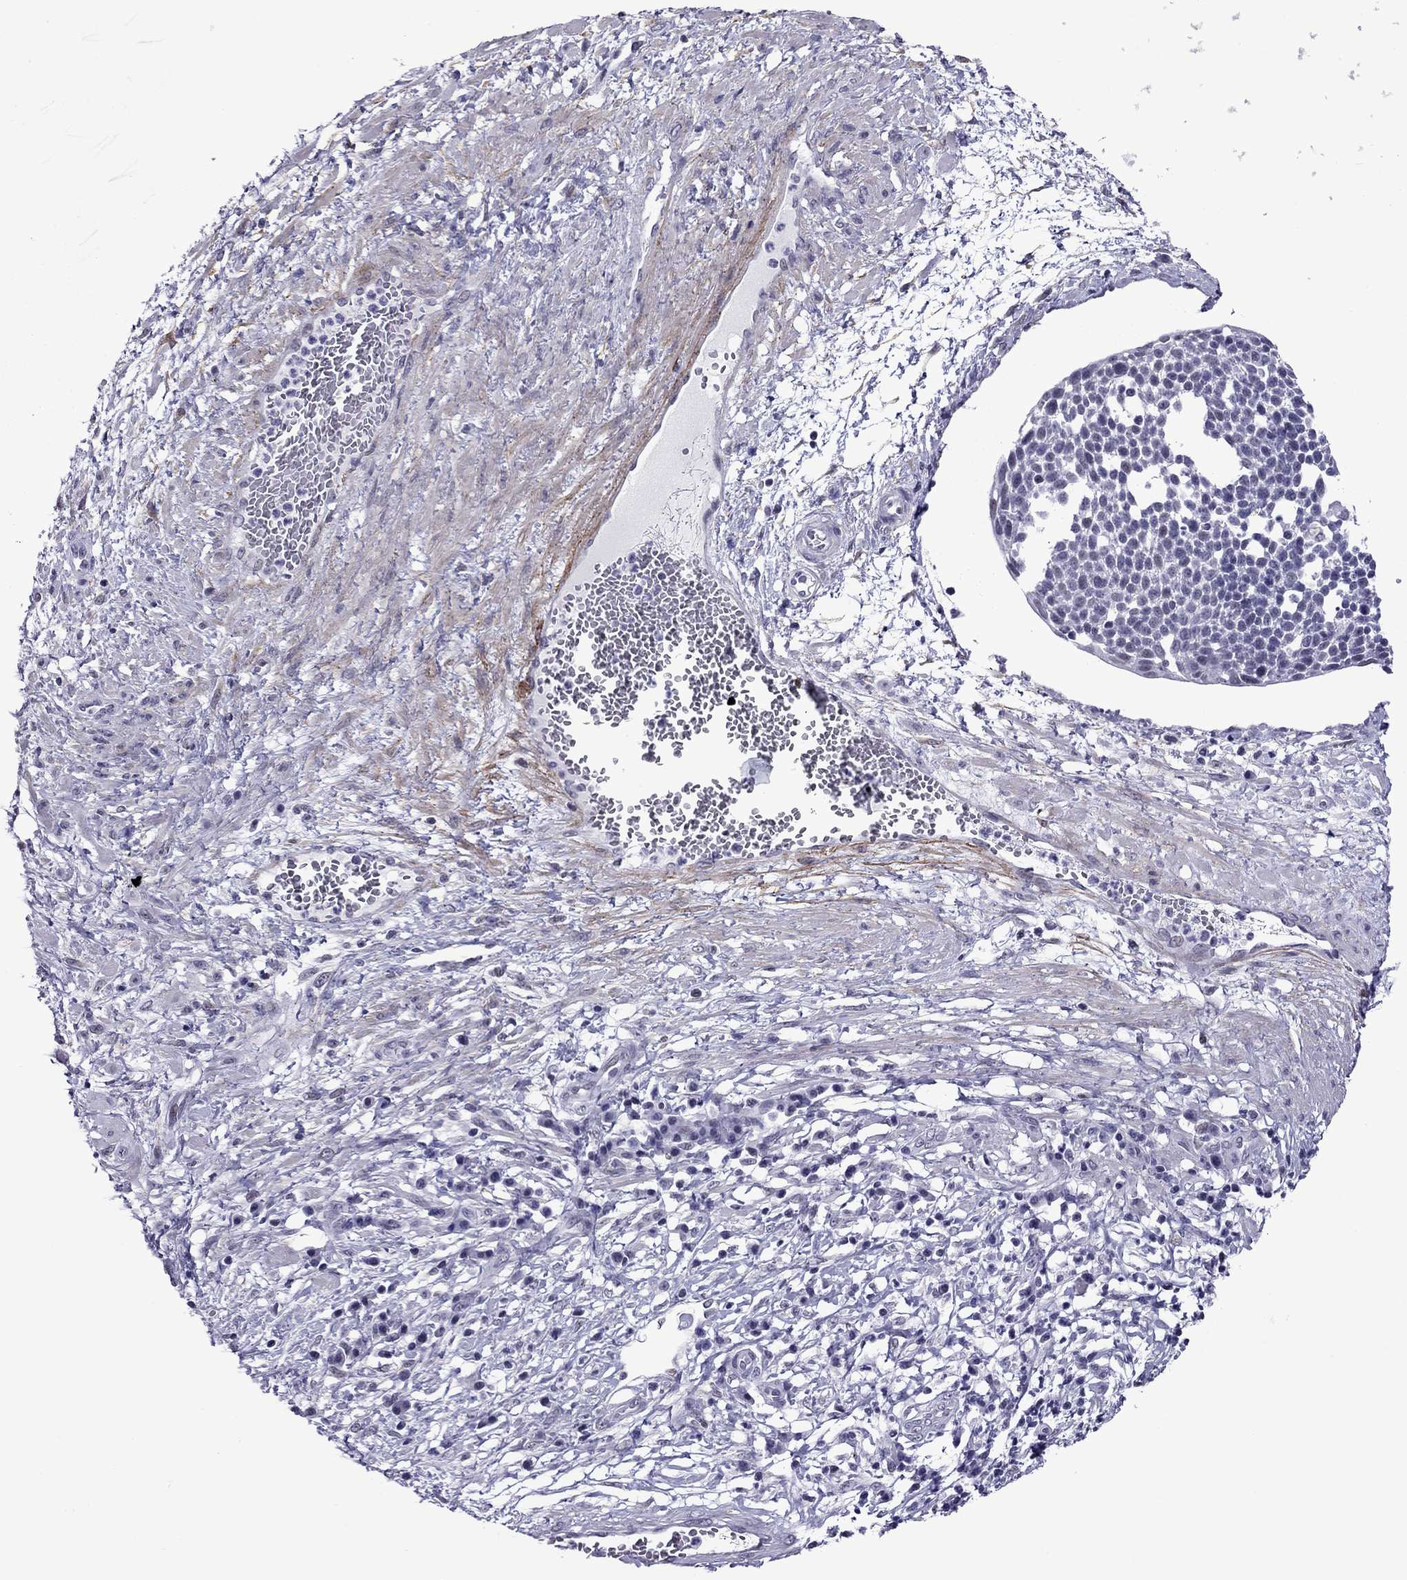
{"staining": {"intensity": "negative", "quantity": "none", "location": "none"}, "tissue": "cervical cancer", "cell_type": "Tumor cells", "image_type": "cancer", "snomed": [{"axis": "morphology", "description": "Squamous cell carcinoma, NOS"}, {"axis": "topography", "description": "Cervix"}], "caption": "Tumor cells show no significant positivity in squamous cell carcinoma (cervical).", "gene": "ZNF646", "patient": {"sex": "female", "age": 34}}